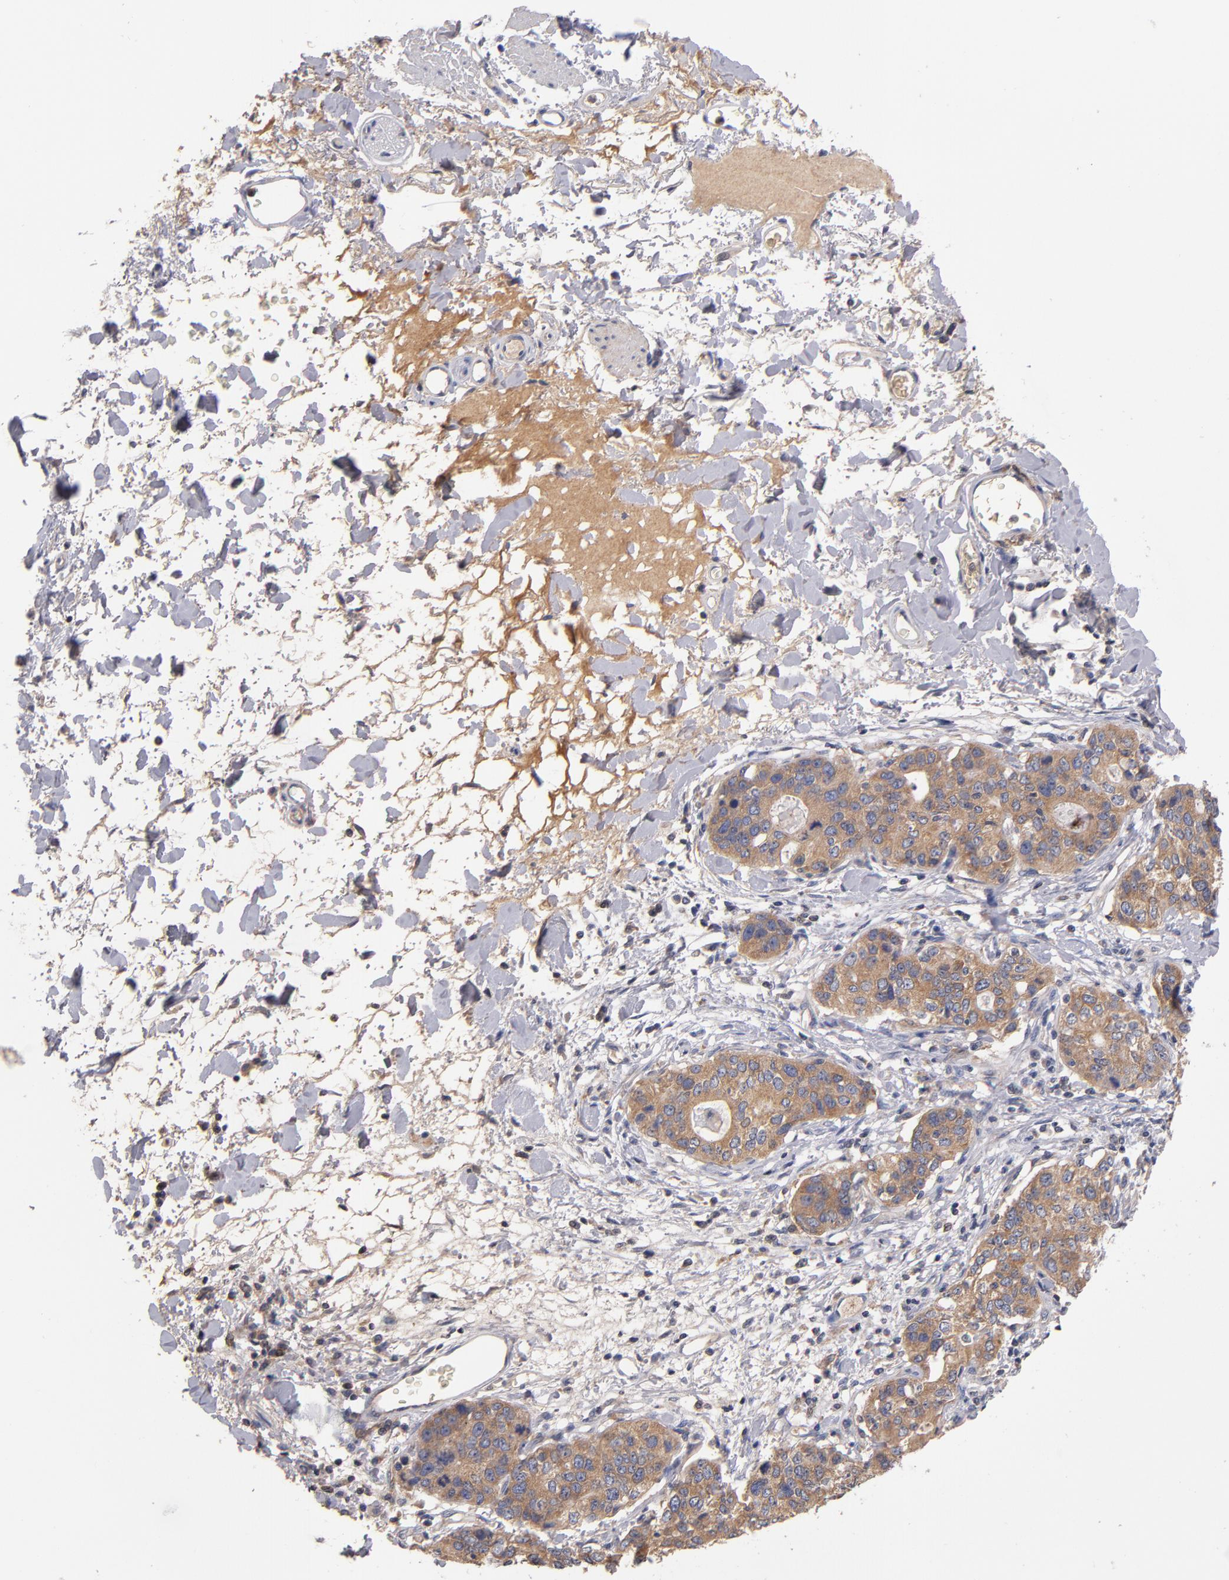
{"staining": {"intensity": "moderate", "quantity": ">75%", "location": "cytoplasmic/membranous"}, "tissue": "stomach cancer", "cell_type": "Tumor cells", "image_type": "cancer", "snomed": [{"axis": "morphology", "description": "Adenocarcinoma, NOS"}, {"axis": "topography", "description": "Esophagus"}, {"axis": "topography", "description": "Stomach"}], "caption": "Stomach cancer (adenocarcinoma) tissue shows moderate cytoplasmic/membranous expression in about >75% of tumor cells, visualized by immunohistochemistry.", "gene": "DACT1", "patient": {"sex": "male", "age": 74}}